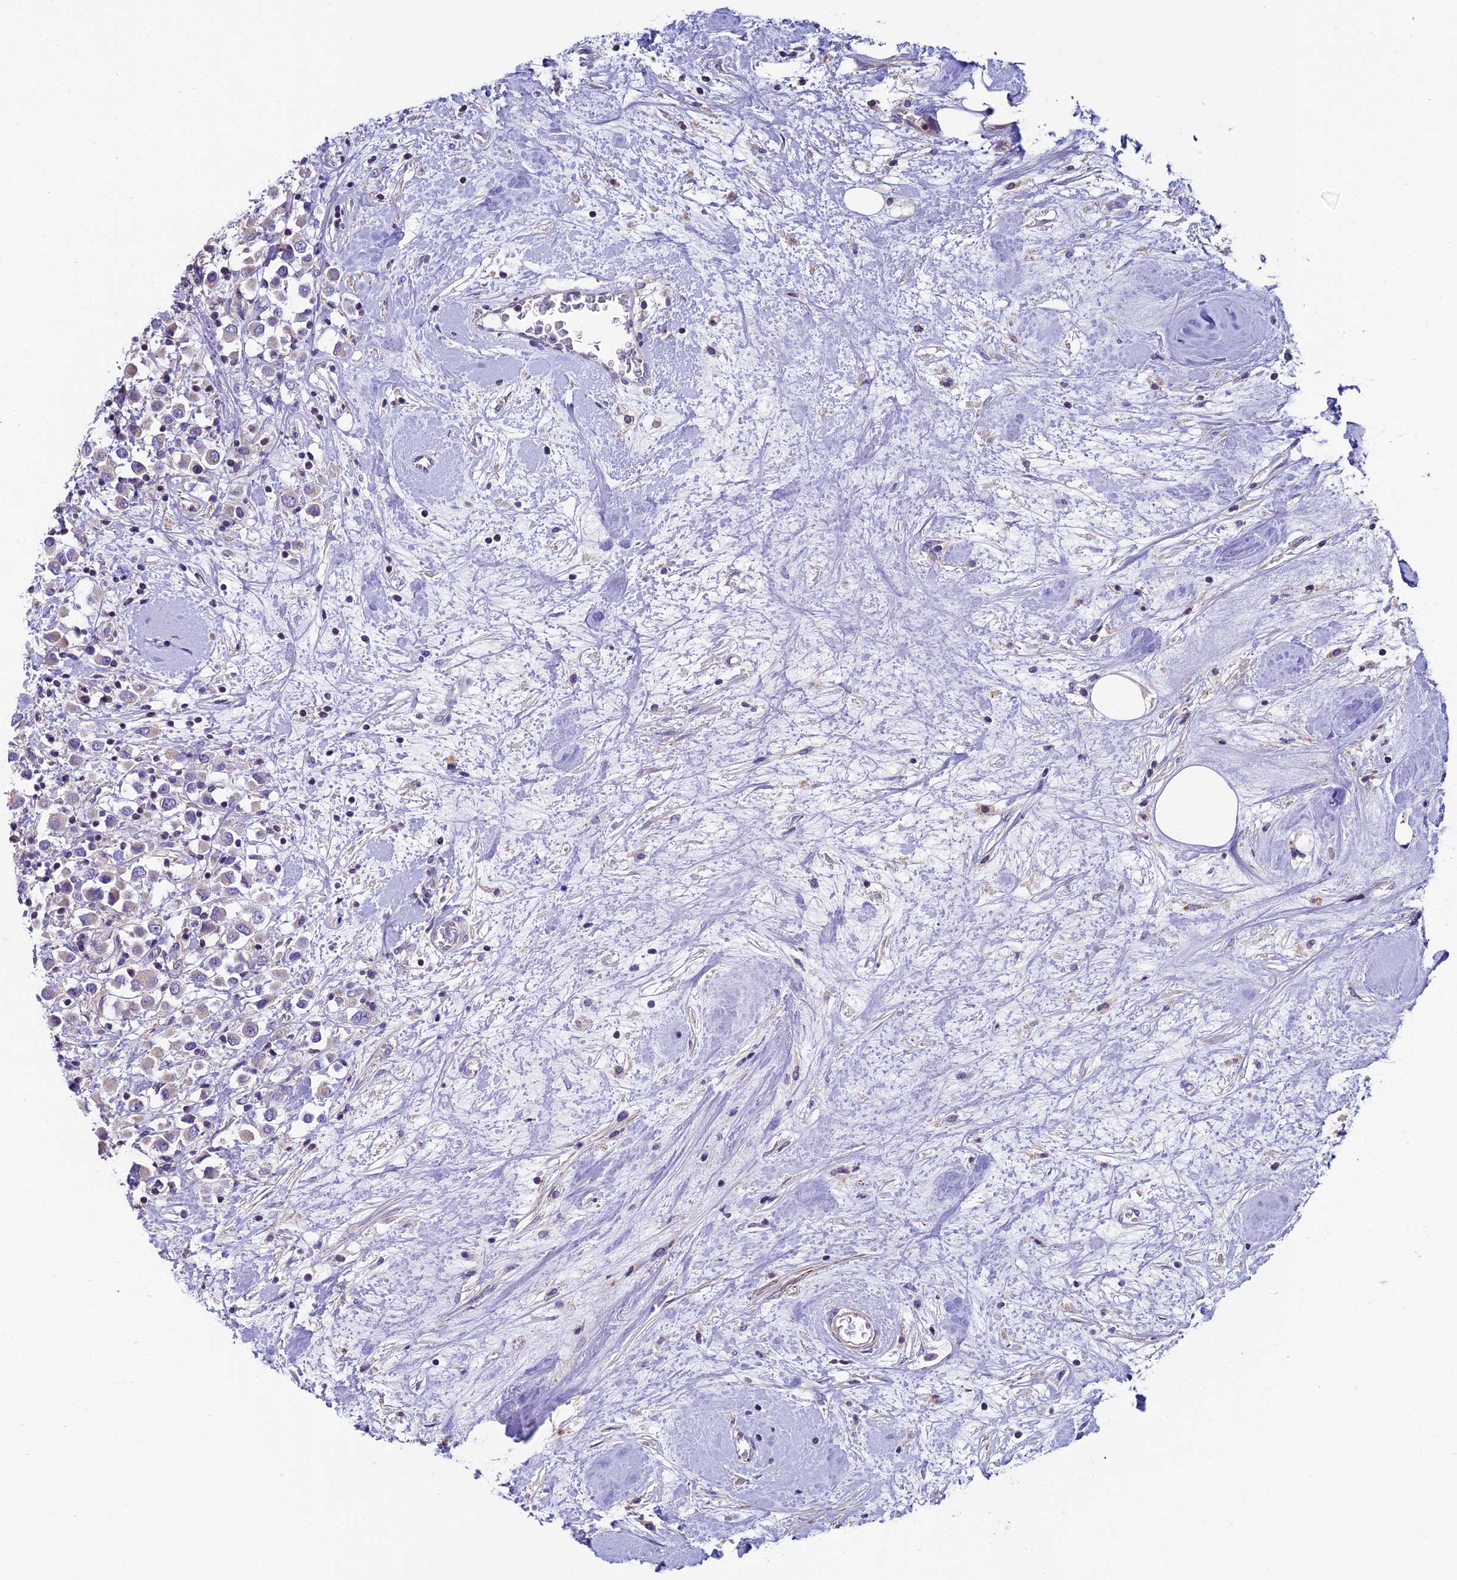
{"staining": {"intensity": "negative", "quantity": "none", "location": "none"}, "tissue": "breast cancer", "cell_type": "Tumor cells", "image_type": "cancer", "snomed": [{"axis": "morphology", "description": "Duct carcinoma"}, {"axis": "topography", "description": "Breast"}], "caption": "Tumor cells show no significant protein positivity in breast cancer (infiltrating ductal carcinoma).", "gene": "FAM178B", "patient": {"sex": "female", "age": 61}}